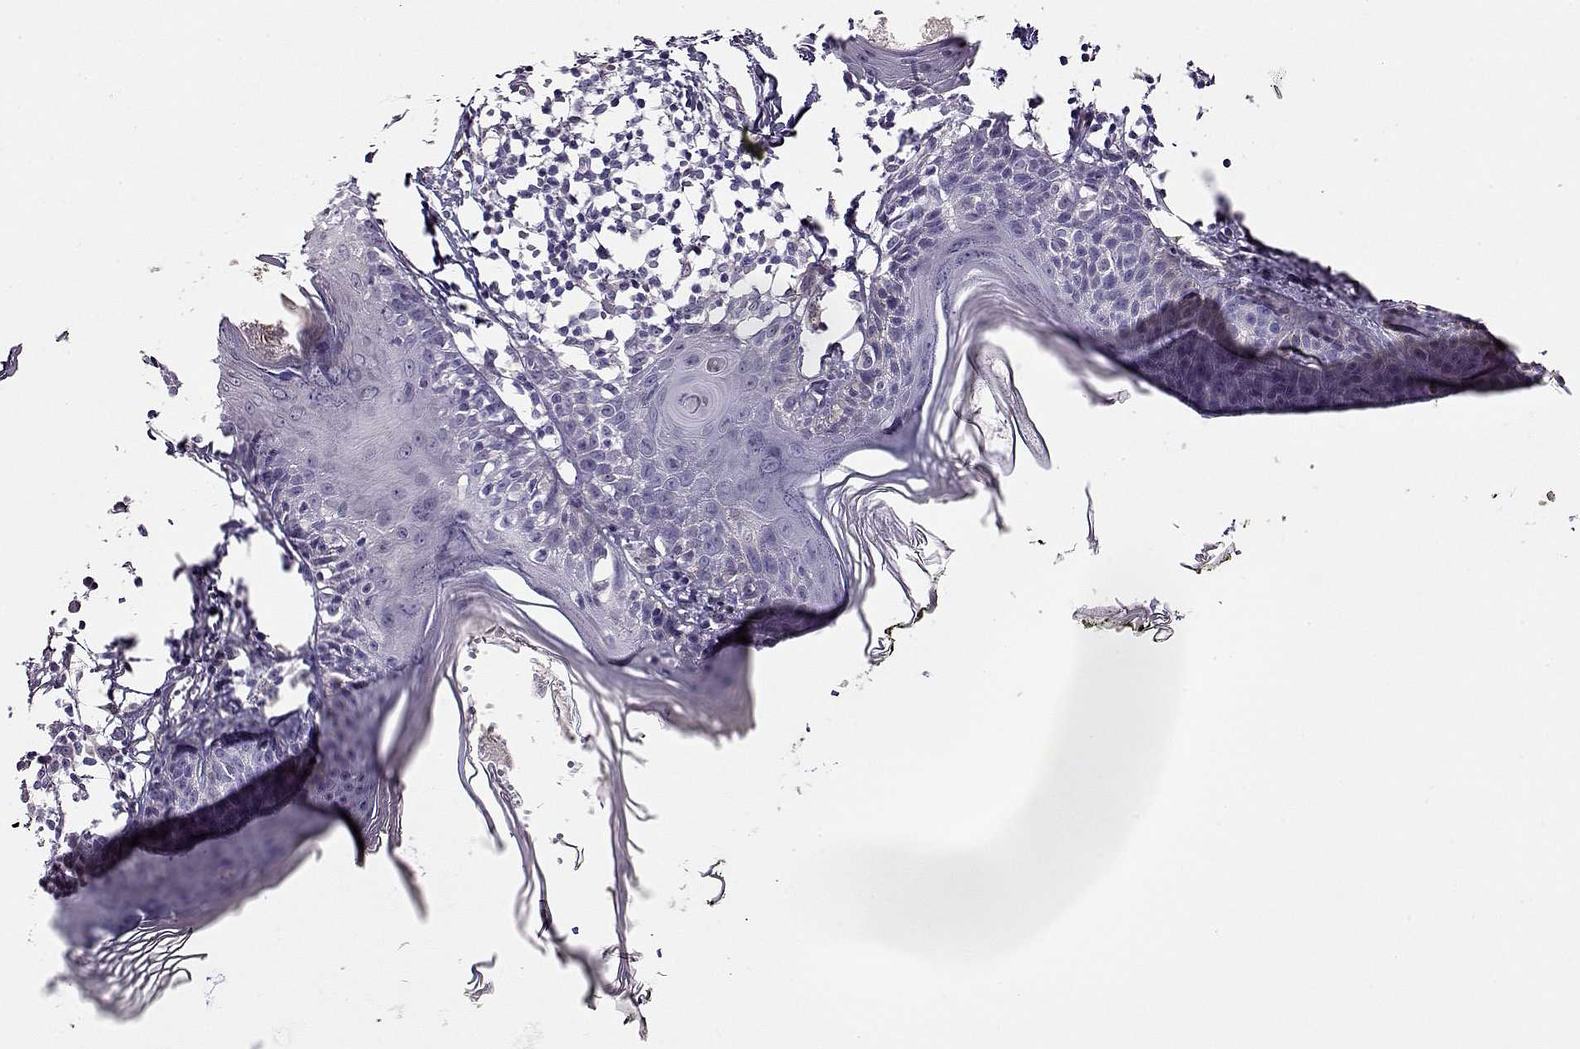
{"staining": {"intensity": "negative", "quantity": "none", "location": "none"}, "tissue": "skin", "cell_type": "Fibroblasts", "image_type": "normal", "snomed": [{"axis": "morphology", "description": "Normal tissue, NOS"}, {"axis": "topography", "description": "Skin"}], "caption": "Immunohistochemistry (IHC) of benign skin reveals no expression in fibroblasts.", "gene": "CCR8", "patient": {"sex": "male", "age": 76}}